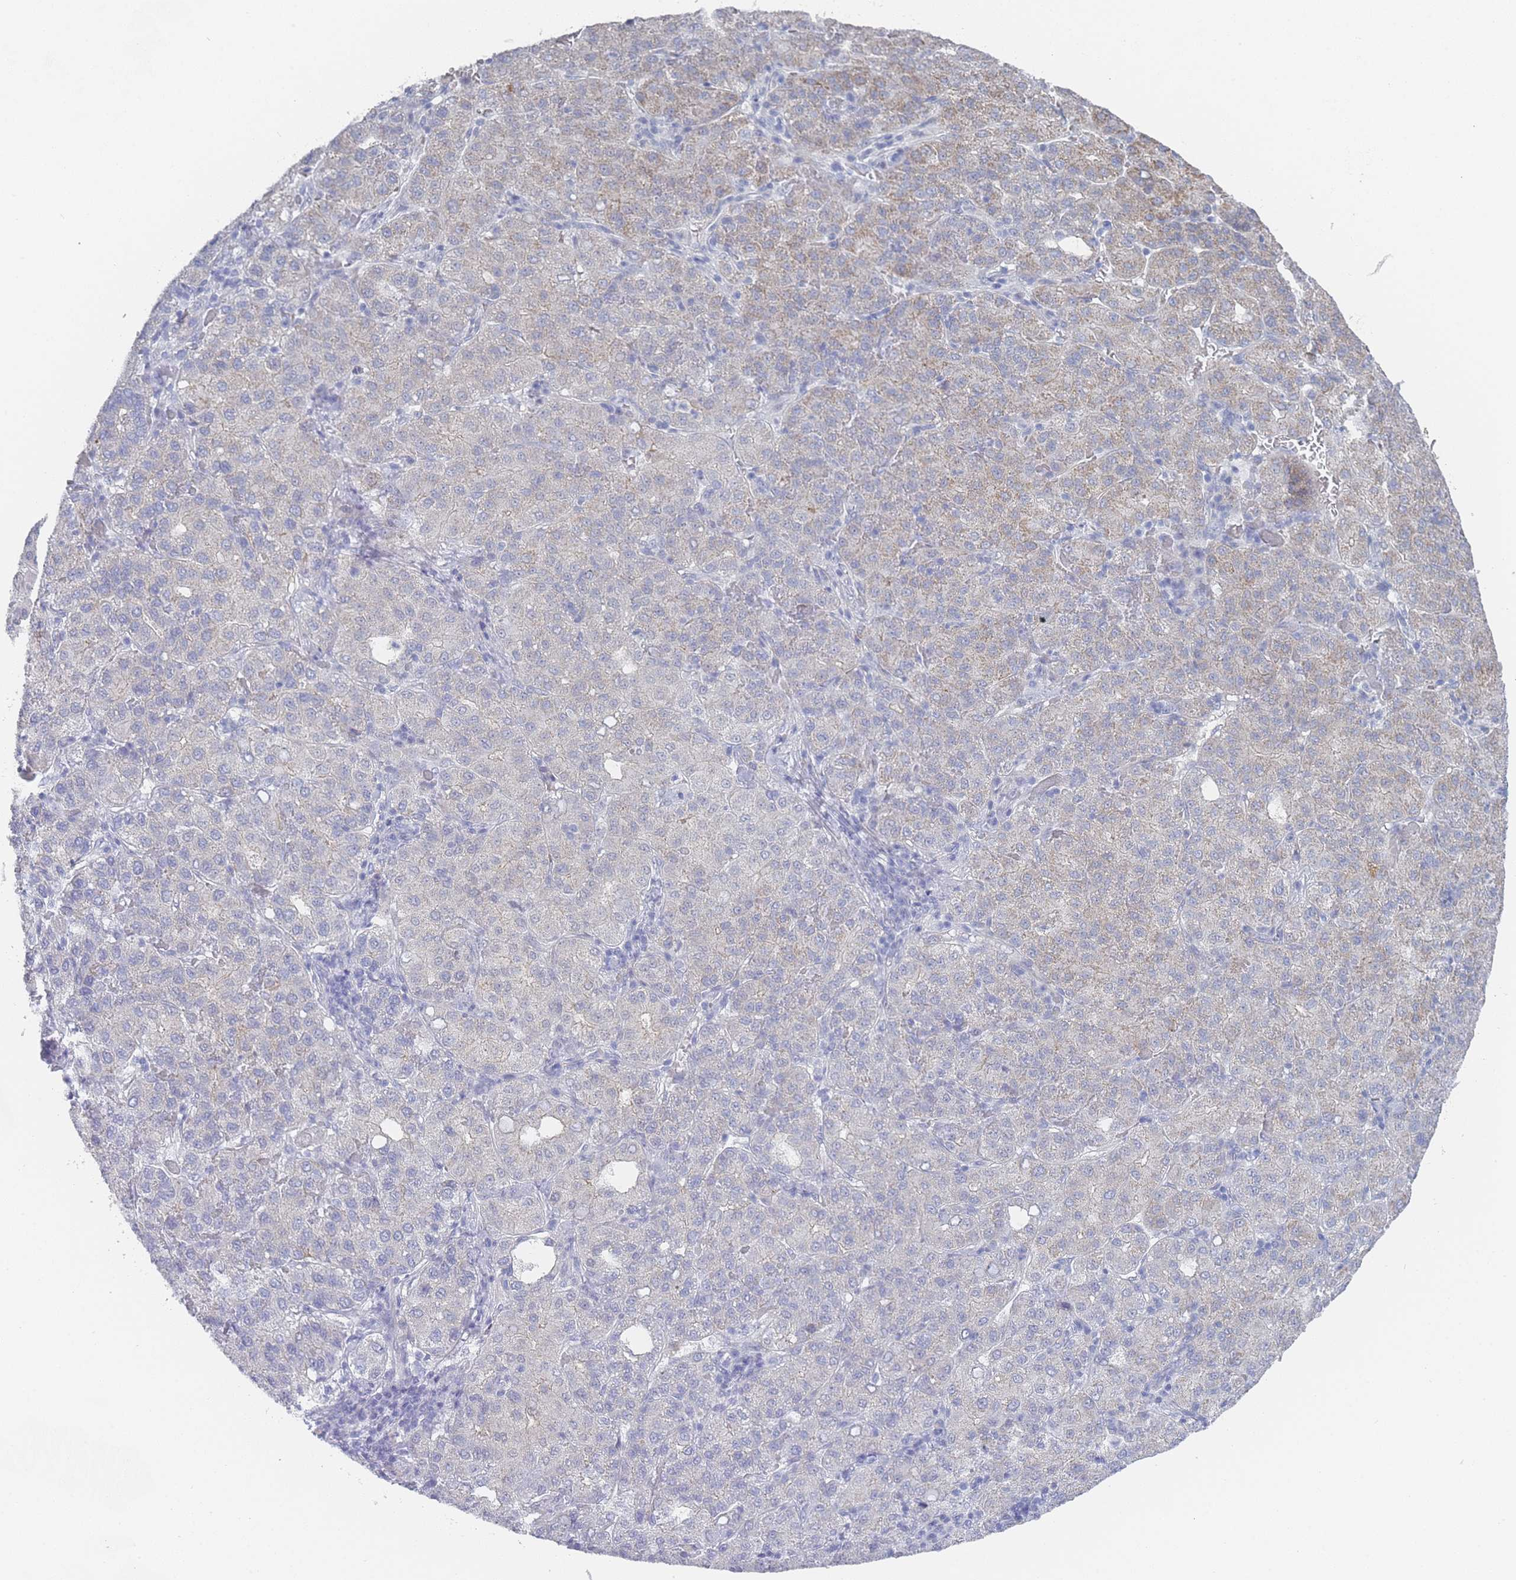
{"staining": {"intensity": "weak", "quantity": ">75%", "location": "cytoplasmic/membranous"}, "tissue": "liver cancer", "cell_type": "Tumor cells", "image_type": "cancer", "snomed": [{"axis": "morphology", "description": "Carcinoma, Hepatocellular, NOS"}, {"axis": "topography", "description": "Liver"}], "caption": "Tumor cells demonstrate low levels of weak cytoplasmic/membranous staining in approximately >75% of cells in liver hepatocellular carcinoma.", "gene": "IMPG1", "patient": {"sex": "male", "age": 65}}